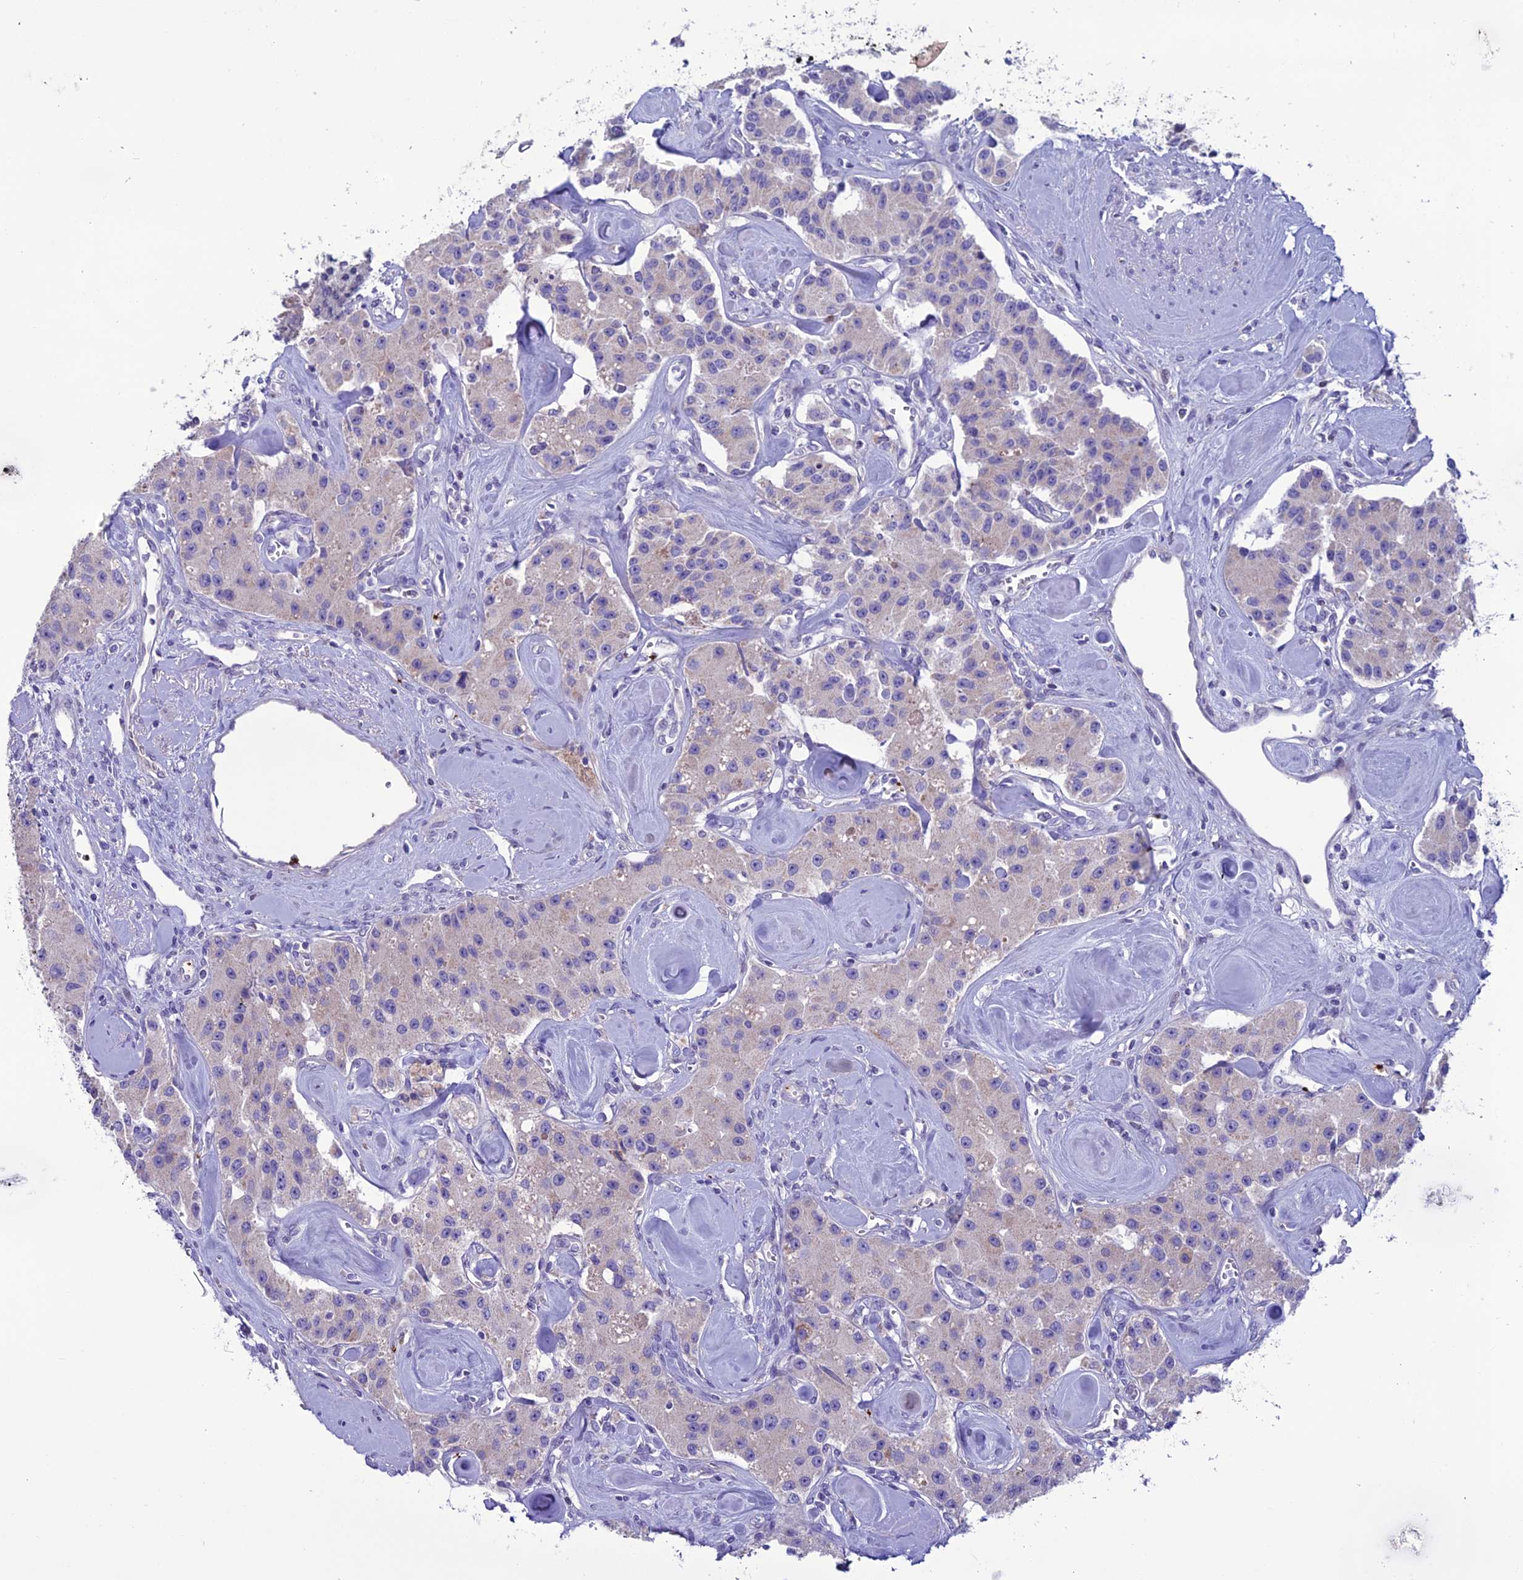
{"staining": {"intensity": "negative", "quantity": "none", "location": "none"}, "tissue": "carcinoid", "cell_type": "Tumor cells", "image_type": "cancer", "snomed": [{"axis": "morphology", "description": "Carcinoid, malignant, NOS"}, {"axis": "topography", "description": "Pancreas"}], "caption": "An IHC micrograph of carcinoid (malignant) is shown. There is no staining in tumor cells of carcinoid (malignant).", "gene": "C21orf140", "patient": {"sex": "male", "age": 41}}